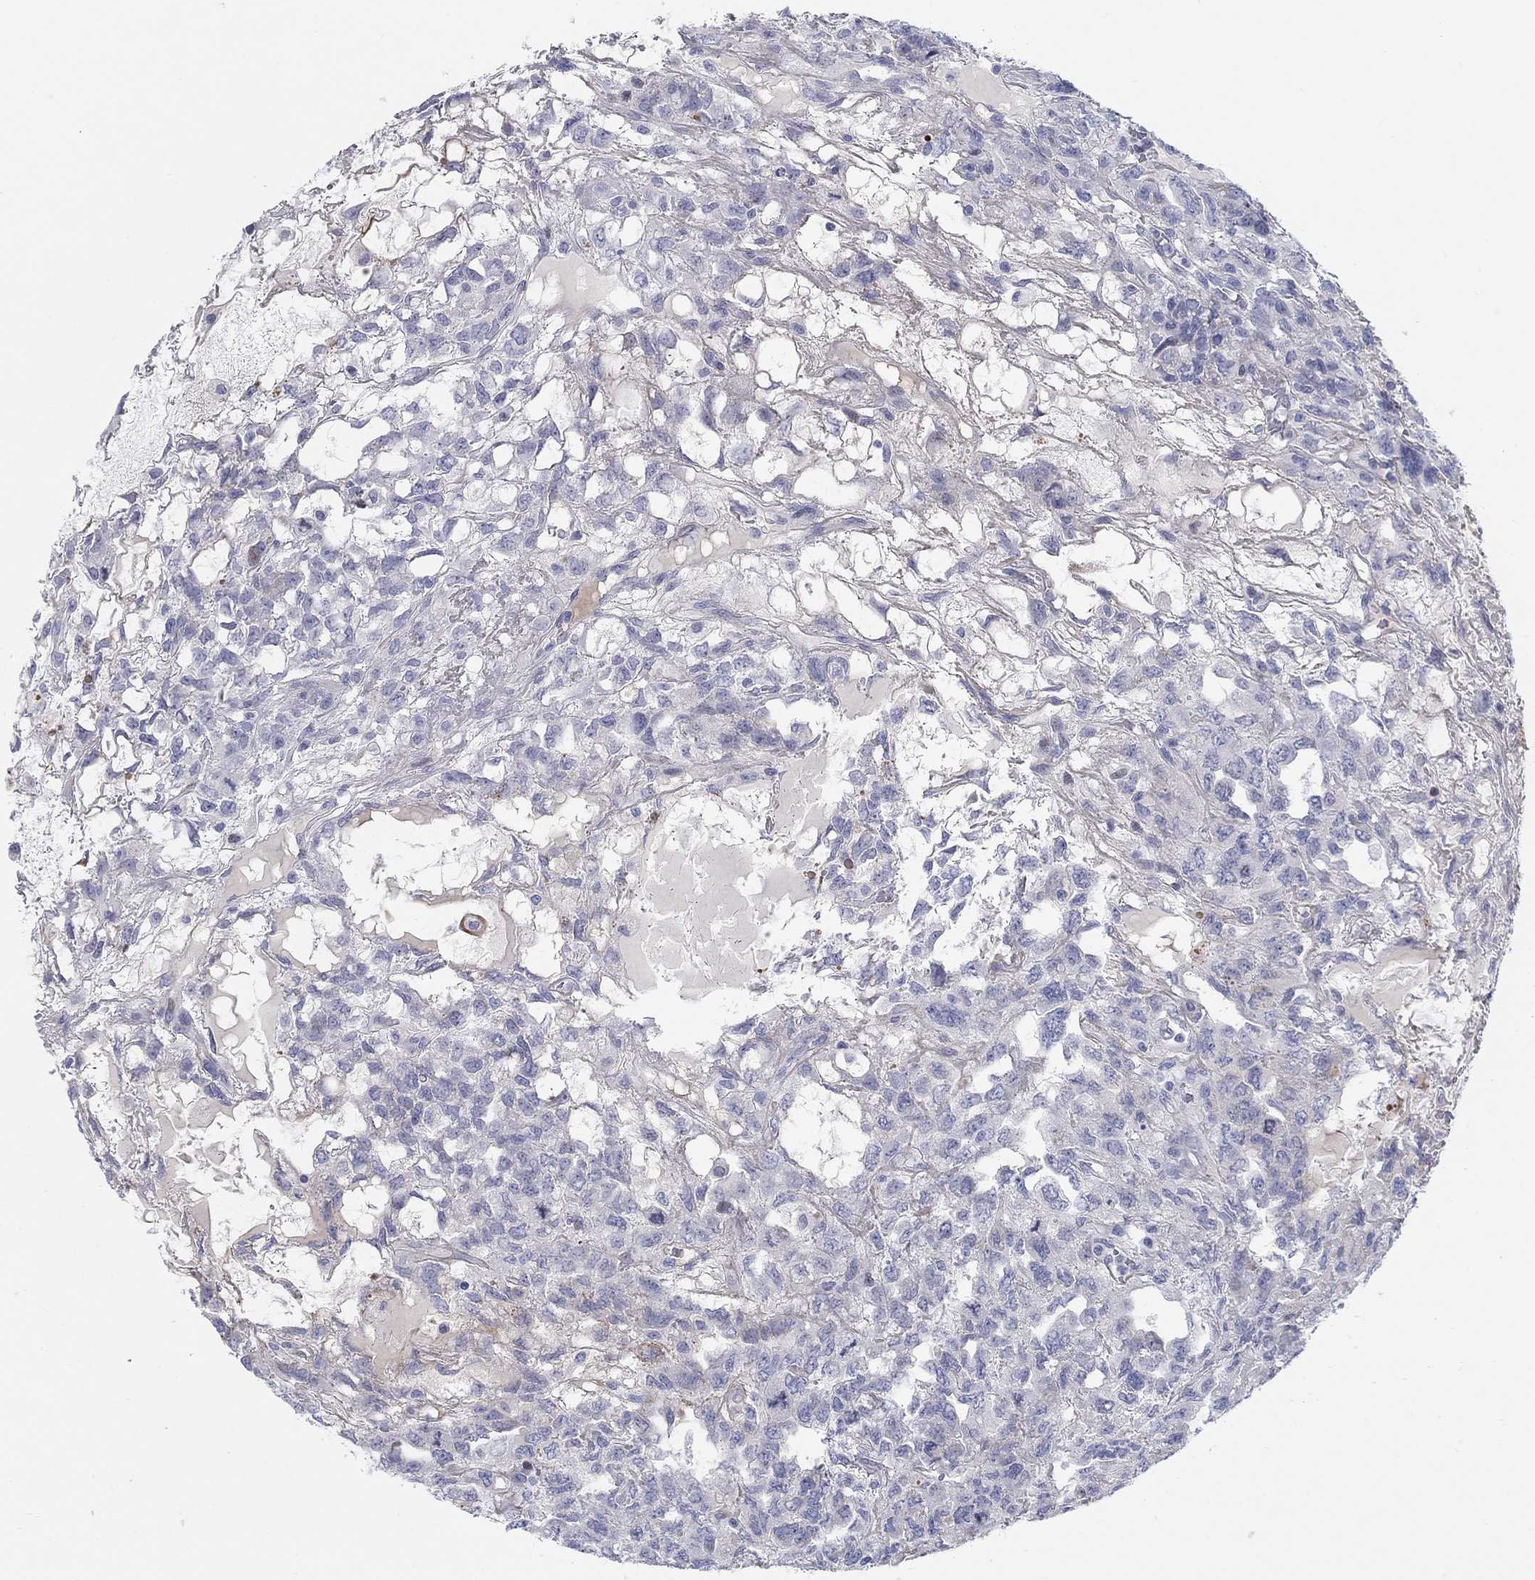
{"staining": {"intensity": "negative", "quantity": "none", "location": "none"}, "tissue": "testis cancer", "cell_type": "Tumor cells", "image_type": "cancer", "snomed": [{"axis": "morphology", "description": "Seminoma, NOS"}, {"axis": "topography", "description": "Testis"}], "caption": "DAB (3,3'-diaminobenzidine) immunohistochemical staining of testis seminoma displays no significant staining in tumor cells.", "gene": "HEATR4", "patient": {"sex": "male", "age": 52}}